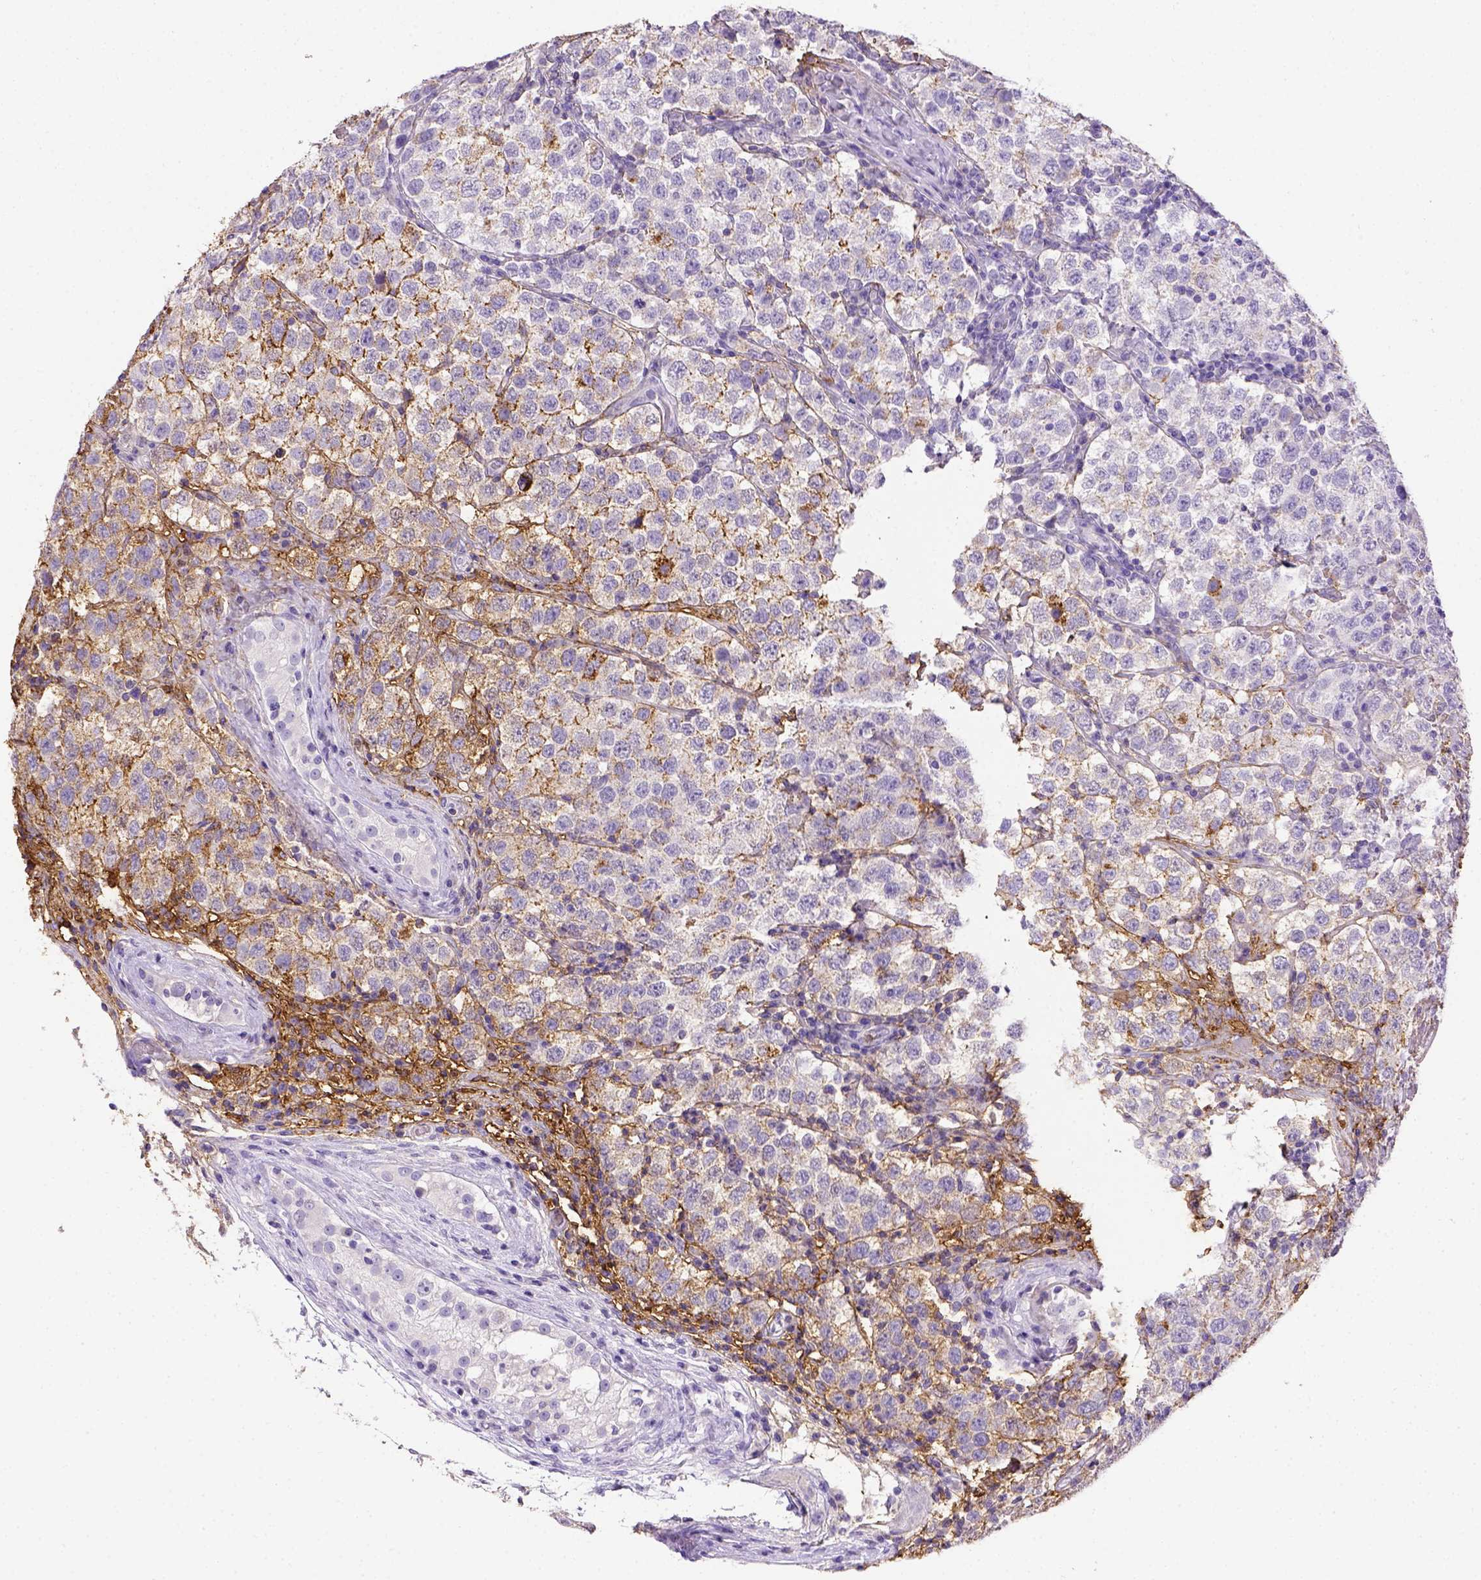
{"staining": {"intensity": "negative", "quantity": "none", "location": "none"}, "tissue": "testis cancer", "cell_type": "Tumor cells", "image_type": "cancer", "snomed": [{"axis": "morphology", "description": "Seminoma, NOS"}, {"axis": "topography", "description": "Testis"}], "caption": "Image shows no significant protein expression in tumor cells of seminoma (testis).", "gene": "B3GAT1", "patient": {"sex": "male", "age": 34}}